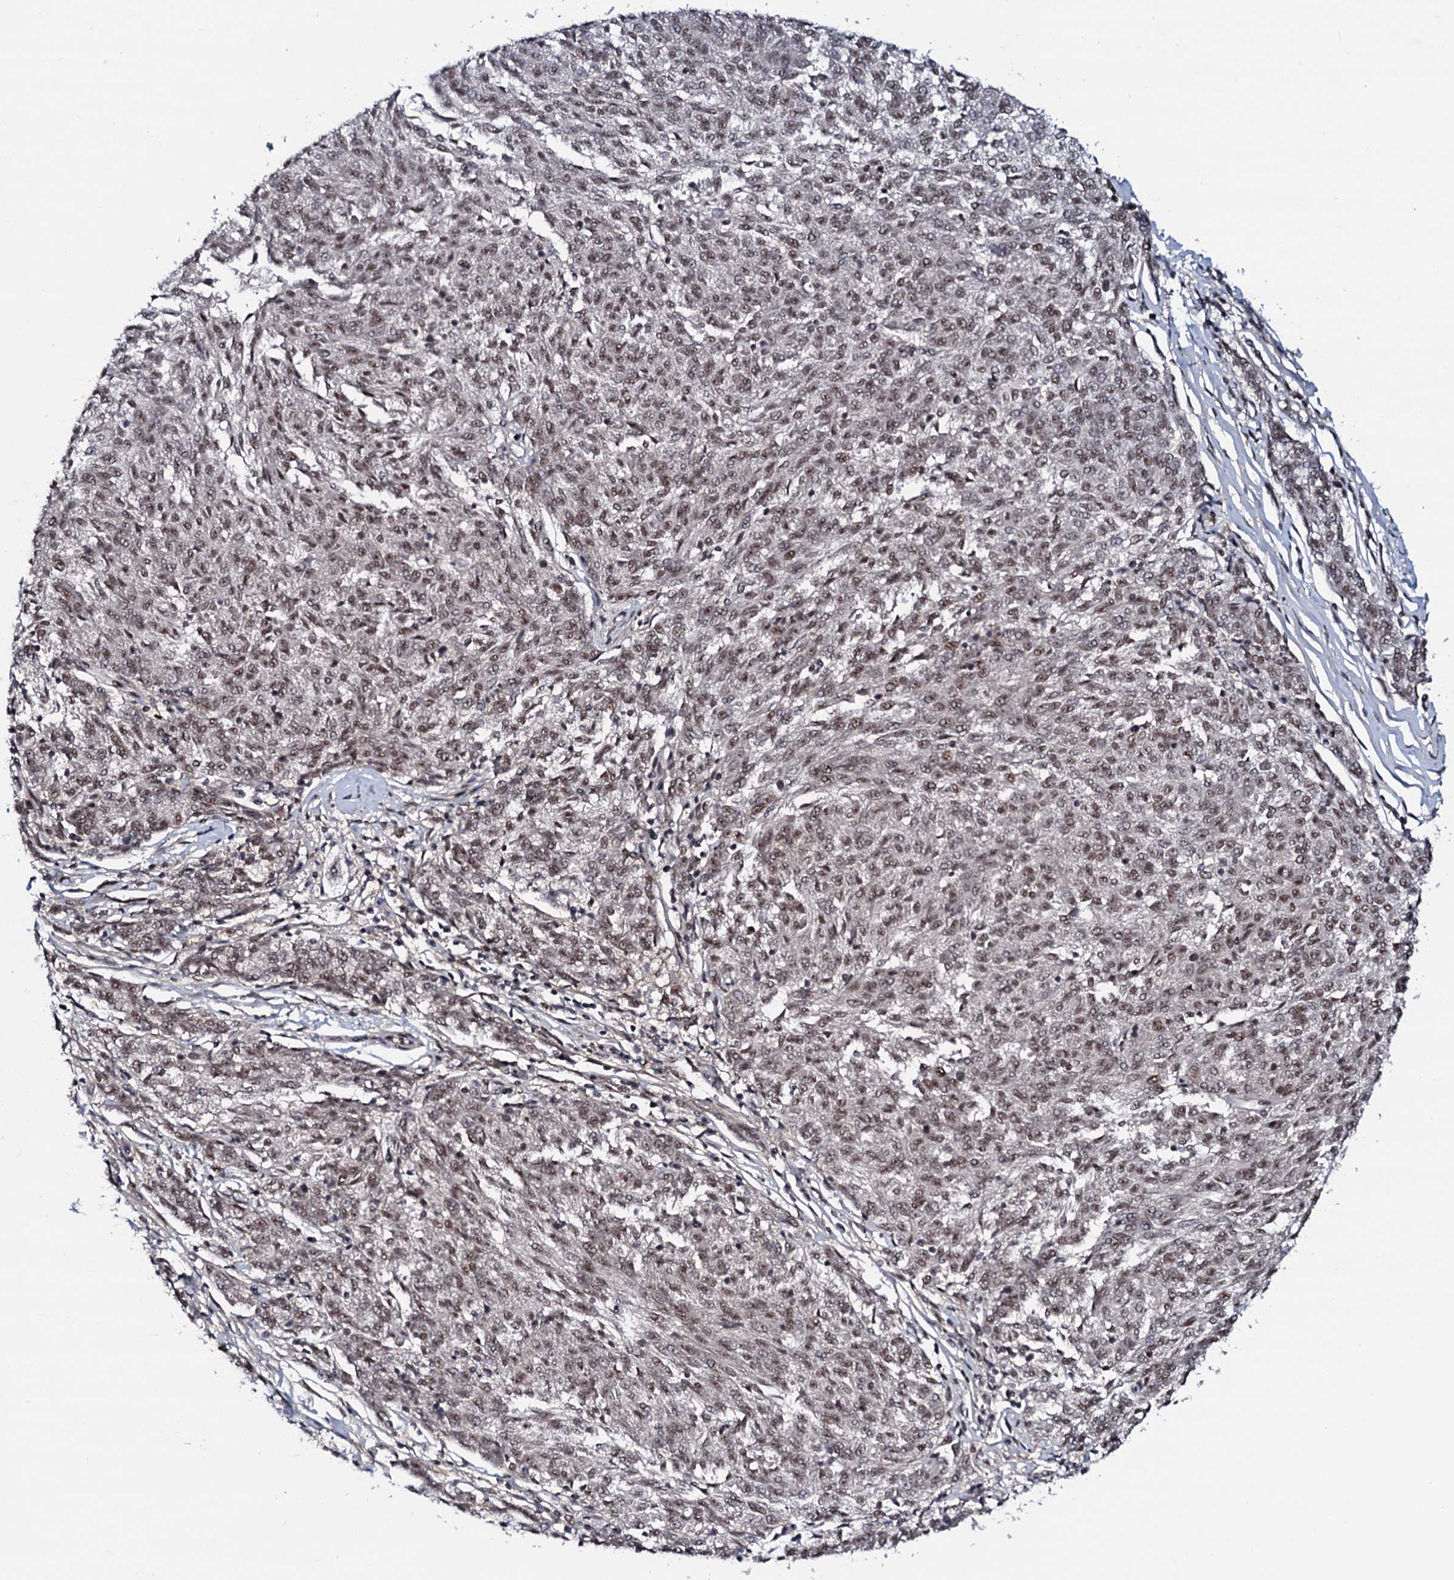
{"staining": {"intensity": "weak", "quantity": ">75%", "location": "nuclear"}, "tissue": "melanoma", "cell_type": "Tumor cells", "image_type": "cancer", "snomed": [{"axis": "morphology", "description": "Malignant melanoma, NOS"}, {"axis": "topography", "description": "Skin"}], "caption": "There is low levels of weak nuclear expression in tumor cells of malignant melanoma, as demonstrated by immunohistochemical staining (brown color).", "gene": "PRPF18", "patient": {"sex": "female", "age": 72}}